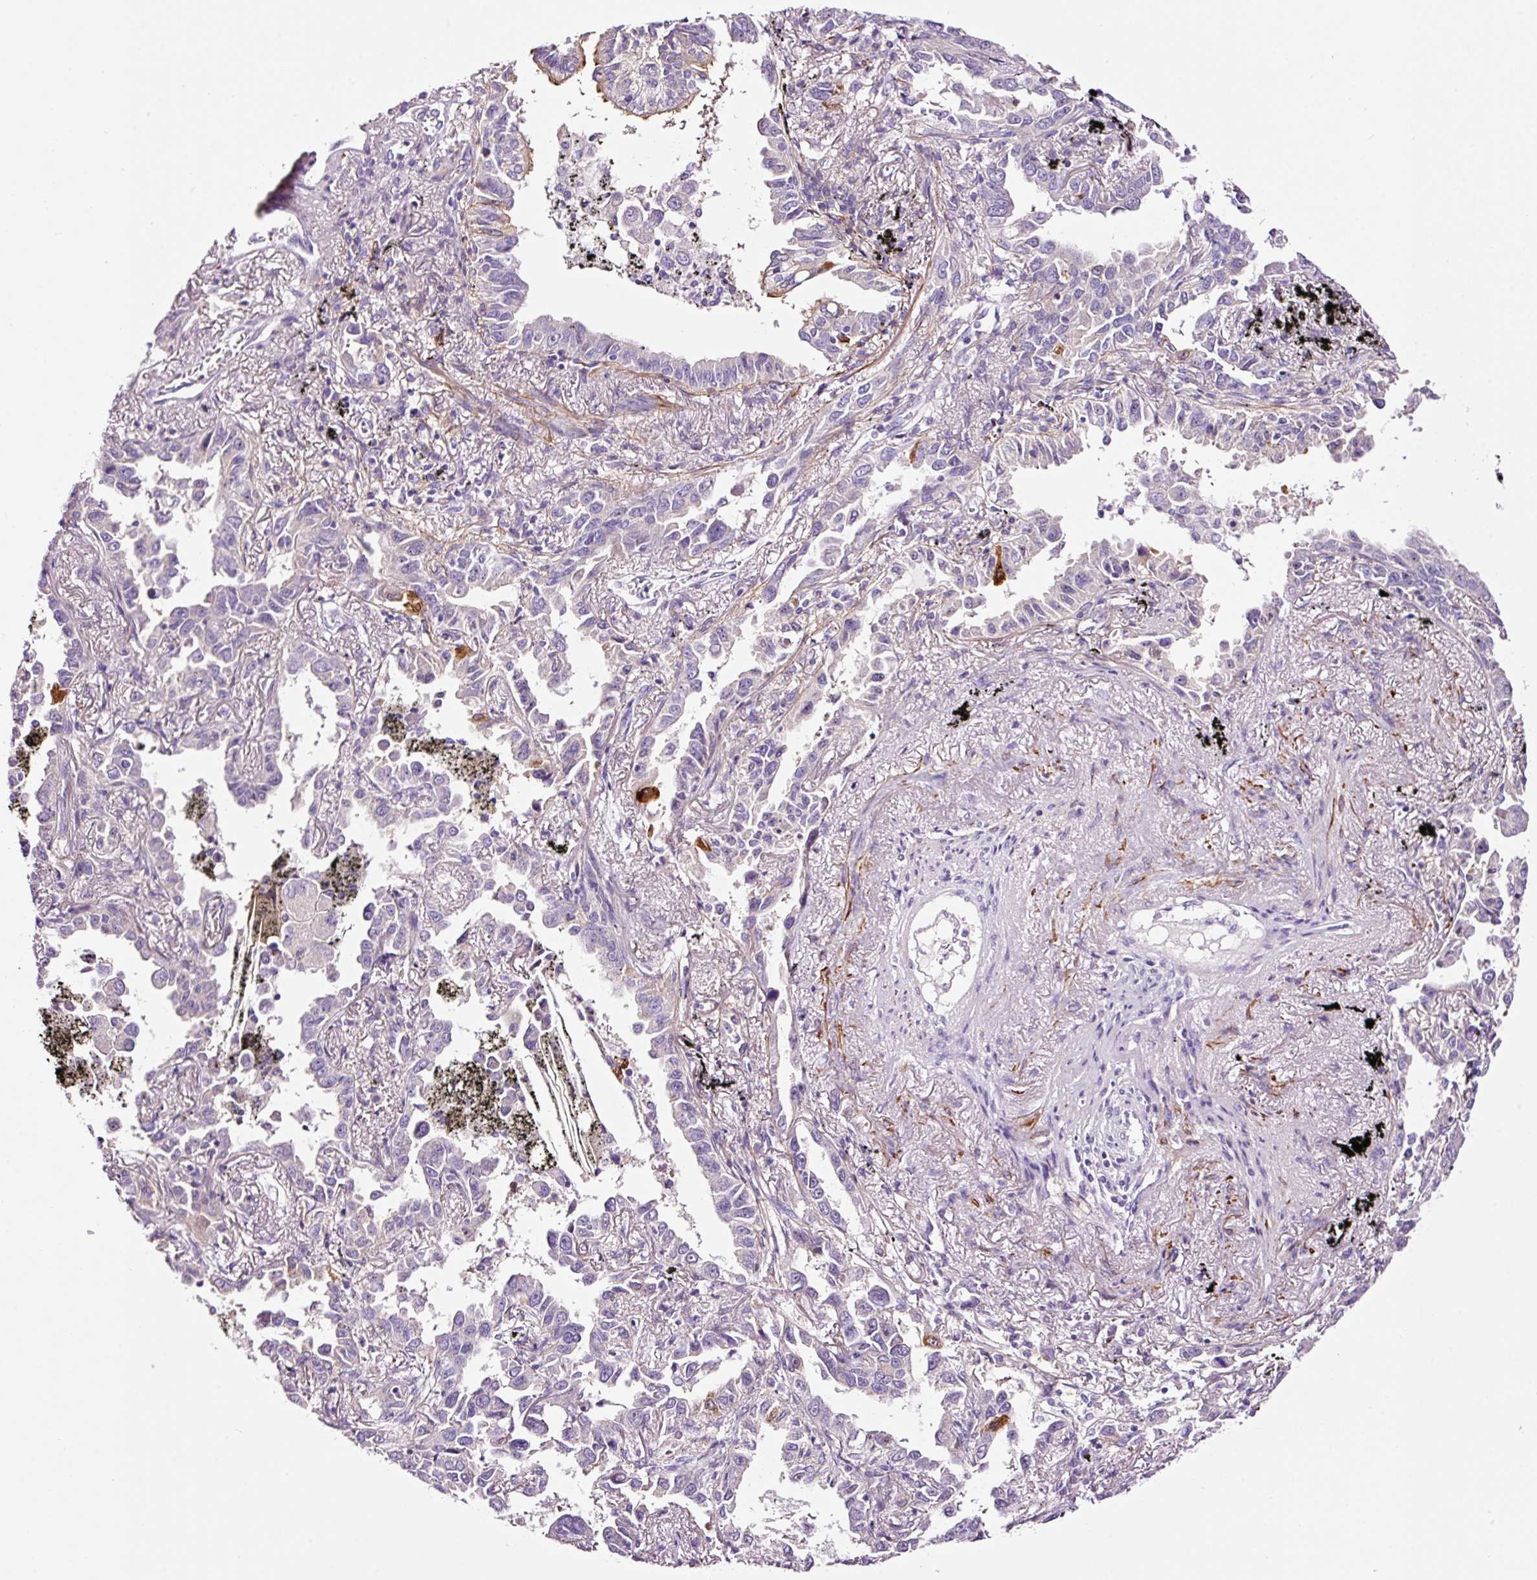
{"staining": {"intensity": "weak", "quantity": "<25%", "location": "cytoplasmic/membranous"}, "tissue": "lung cancer", "cell_type": "Tumor cells", "image_type": "cancer", "snomed": [{"axis": "morphology", "description": "Adenocarcinoma, NOS"}, {"axis": "topography", "description": "Lung"}], "caption": "The image displays no staining of tumor cells in lung adenocarcinoma.", "gene": "PAM", "patient": {"sex": "male", "age": 67}}